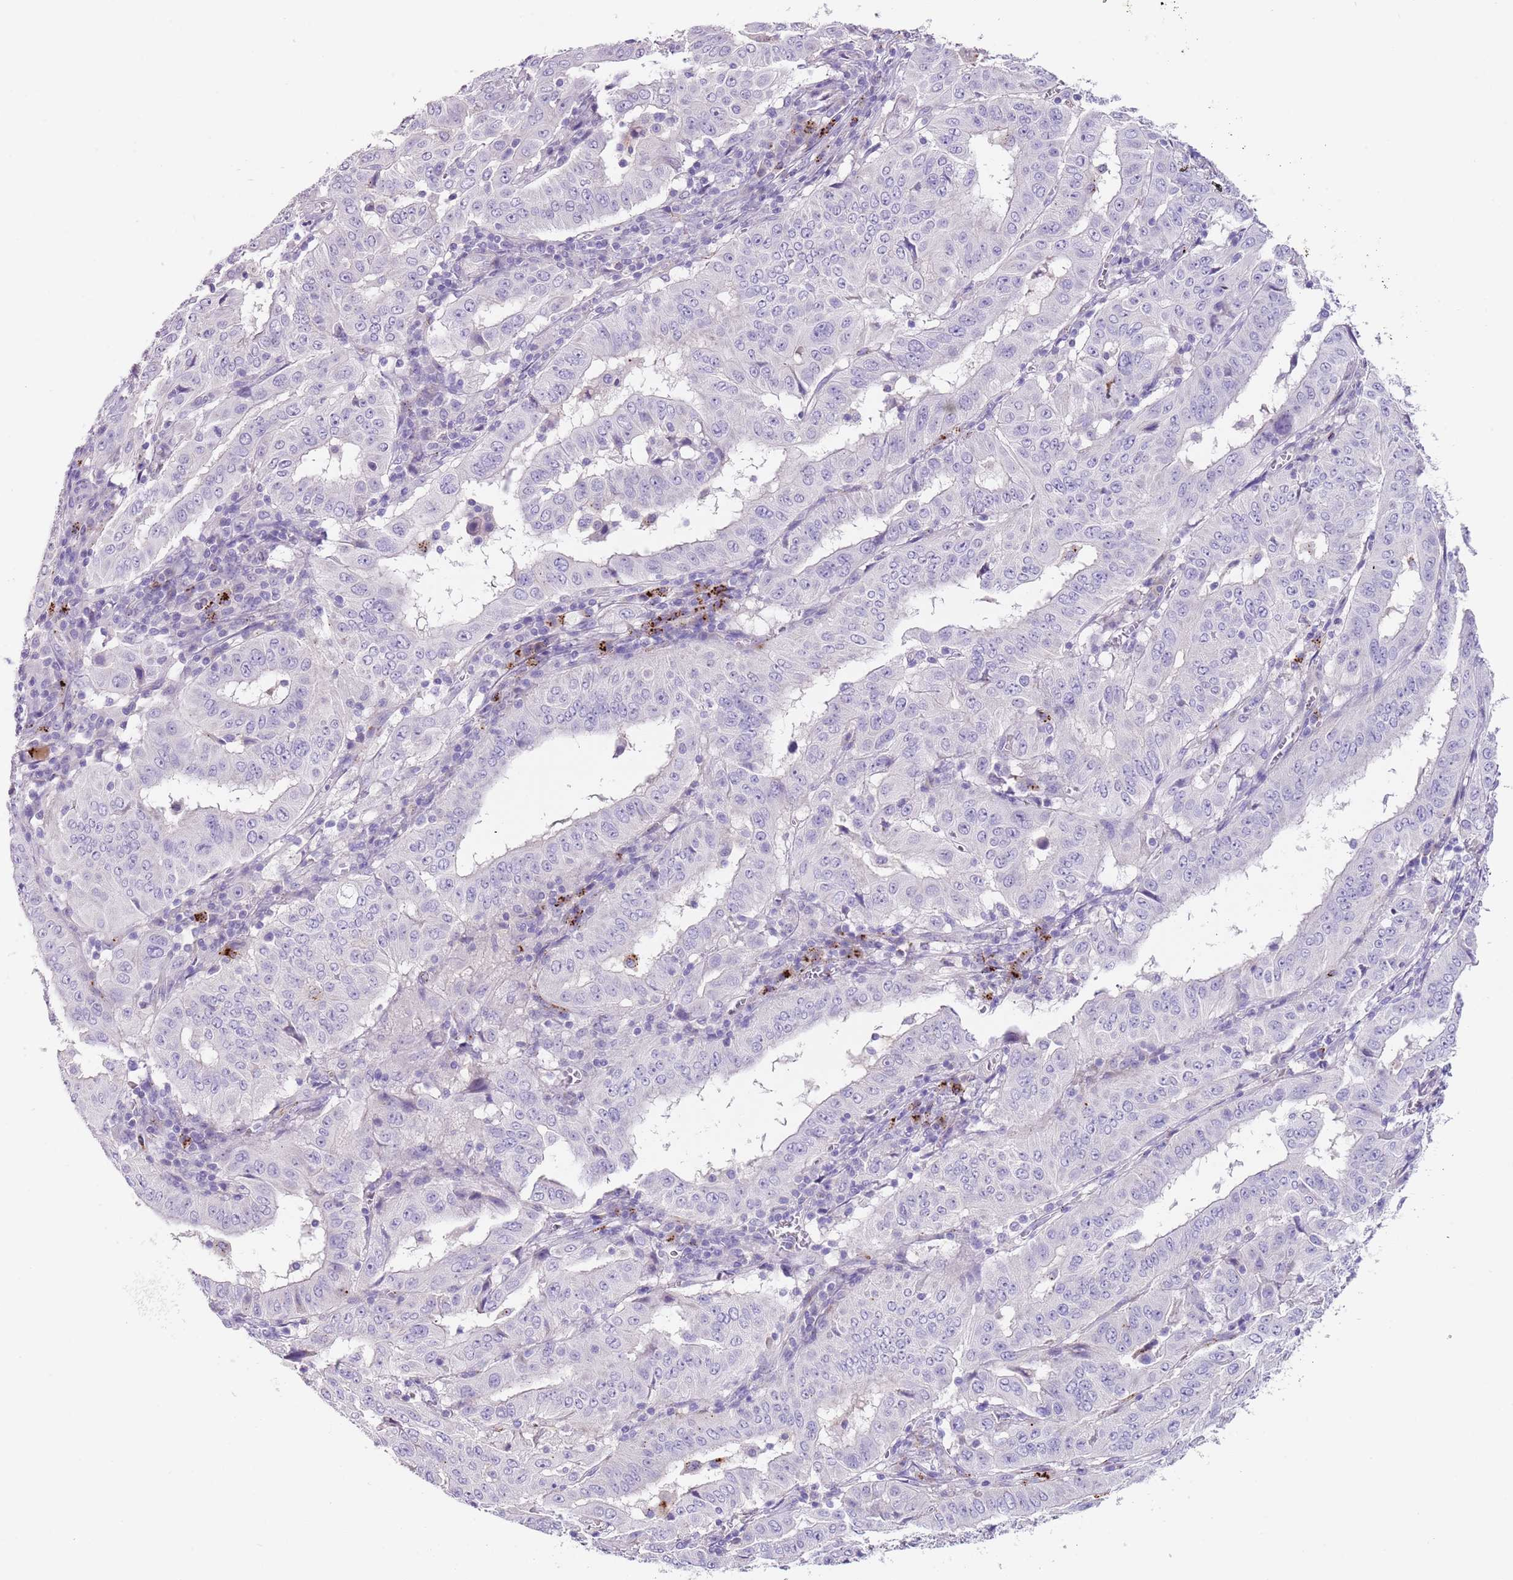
{"staining": {"intensity": "negative", "quantity": "none", "location": "none"}, "tissue": "pancreatic cancer", "cell_type": "Tumor cells", "image_type": "cancer", "snomed": [{"axis": "morphology", "description": "Adenocarcinoma, NOS"}, {"axis": "topography", "description": "Pancreas"}], "caption": "Tumor cells are negative for protein expression in human pancreatic adenocarcinoma.", "gene": "LRRN3", "patient": {"sex": "male", "age": 63}}